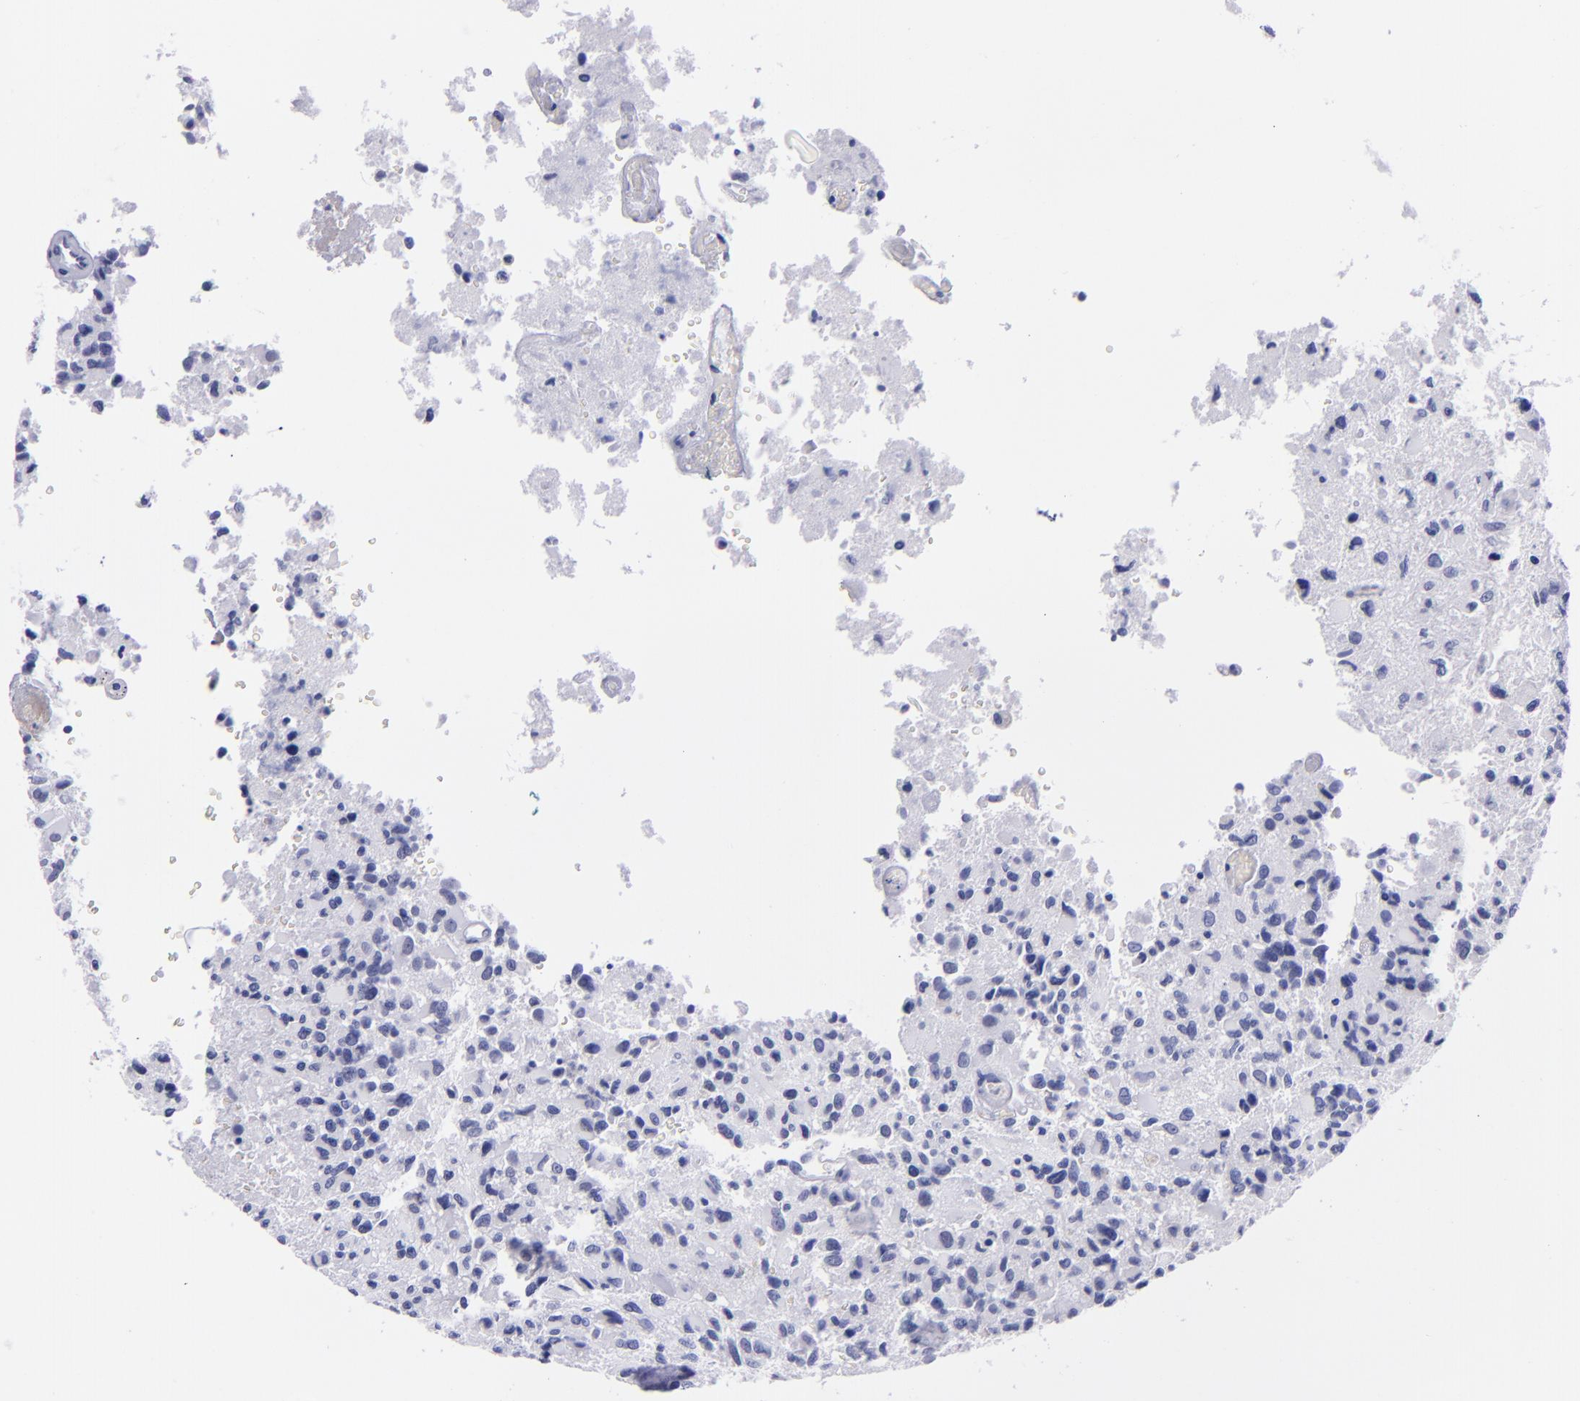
{"staining": {"intensity": "negative", "quantity": "none", "location": "none"}, "tissue": "glioma", "cell_type": "Tumor cells", "image_type": "cancer", "snomed": [{"axis": "morphology", "description": "Glioma, malignant, High grade"}, {"axis": "topography", "description": "Brain"}], "caption": "The photomicrograph displays no staining of tumor cells in glioma. (DAB immunohistochemistry with hematoxylin counter stain).", "gene": "CD37", "patient": {"sex": "male", "age": 69}}